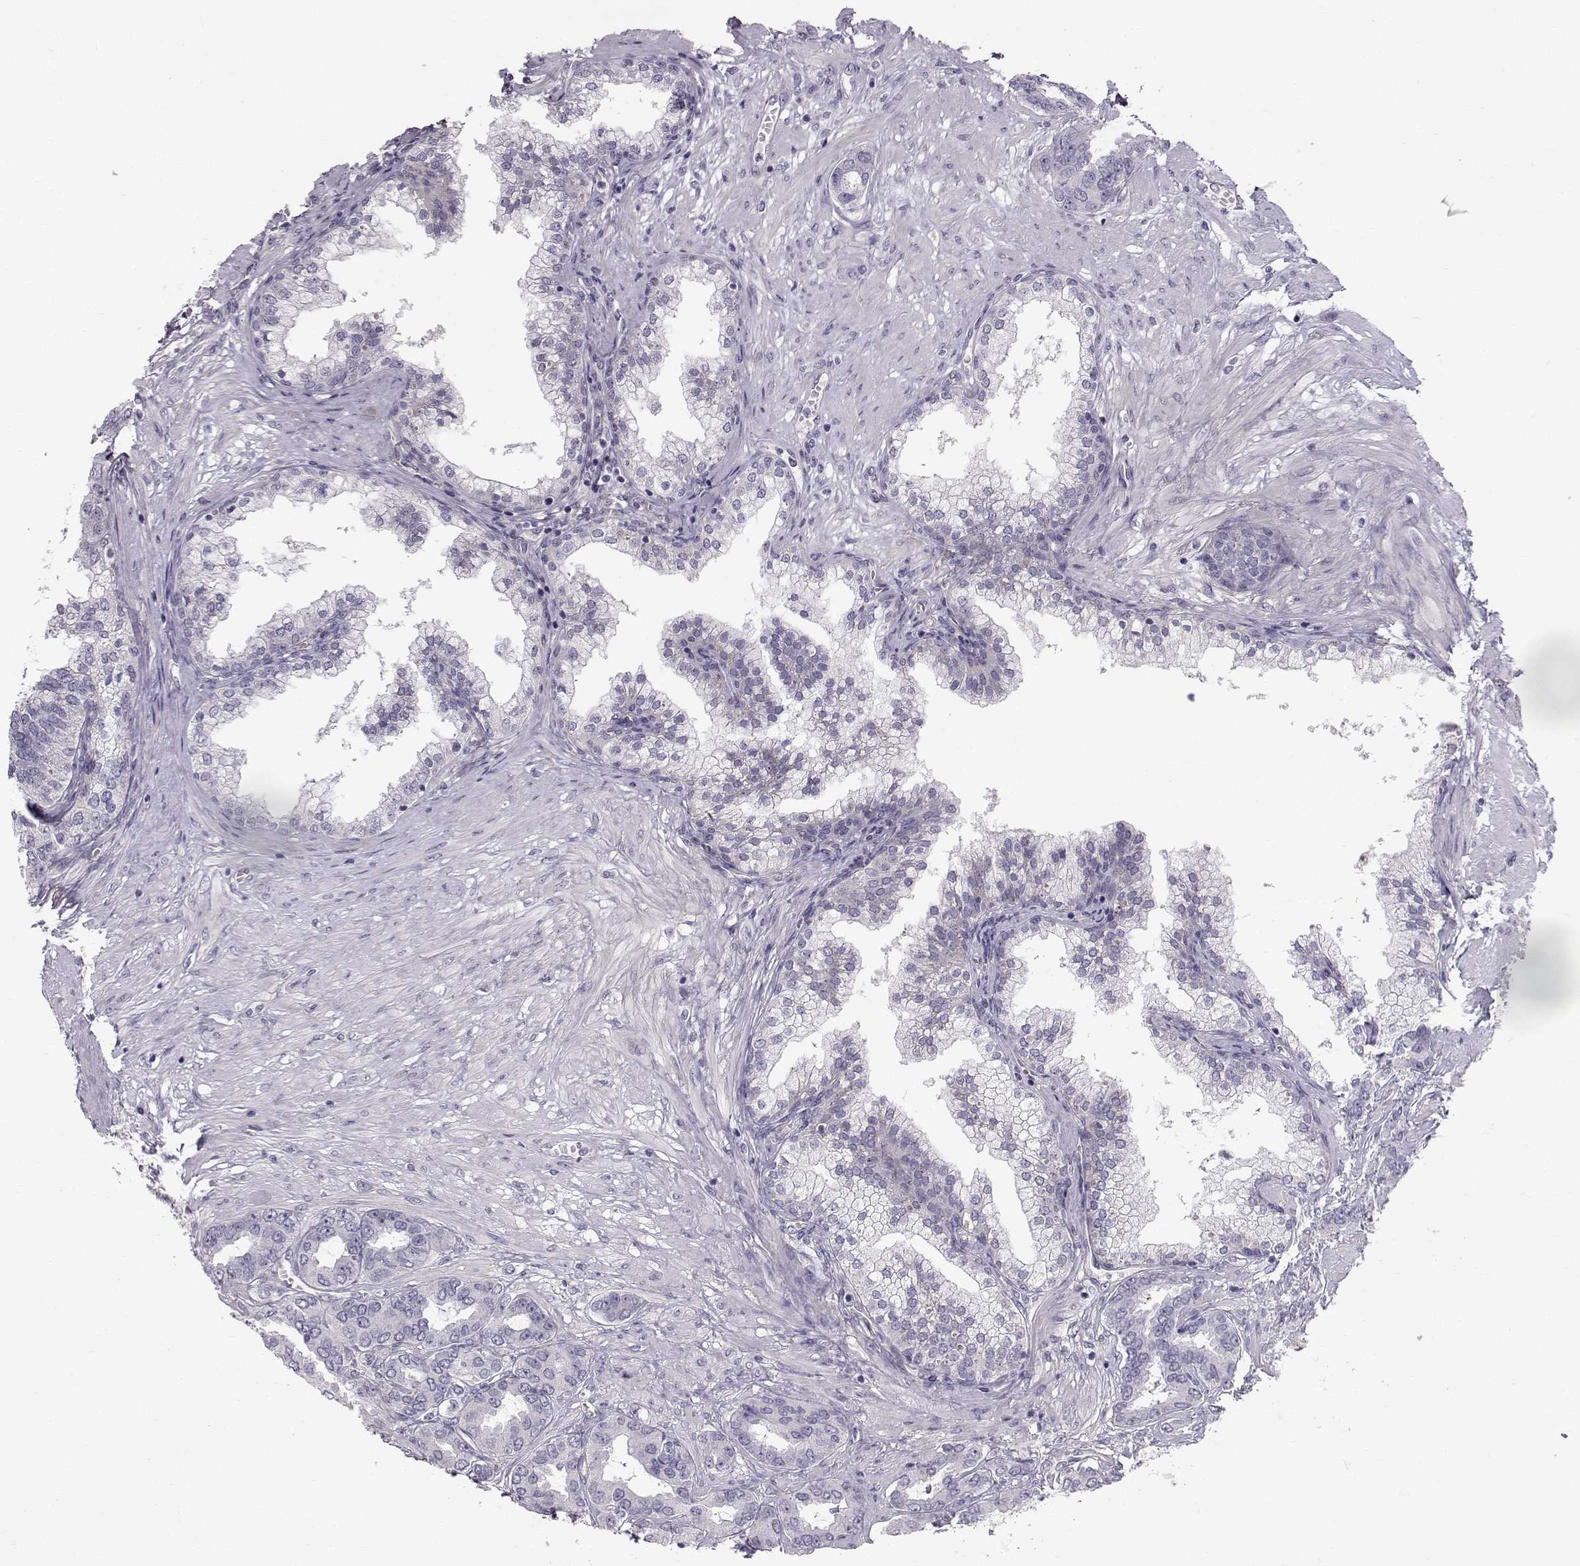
{"staining": {"intensity": "negative", "quantity": "none", "location": "none"}, "tissue": "prostate cancer", "cell_type": "Tumor cells", "image_type": "cancer", "snomed": [{"axis": "morphology", "description": "Adenocarcinoma, NOS"}, {"axis": "topography", "description": "Prostate"}], "caption": "Immunohistochemistry histopathology image of prostate cancer stained for a protein (brown), which reveals no positivity in tumor cells.", "gene": "SPDYE4", "patient": {"sex": "male", "age": 67}}